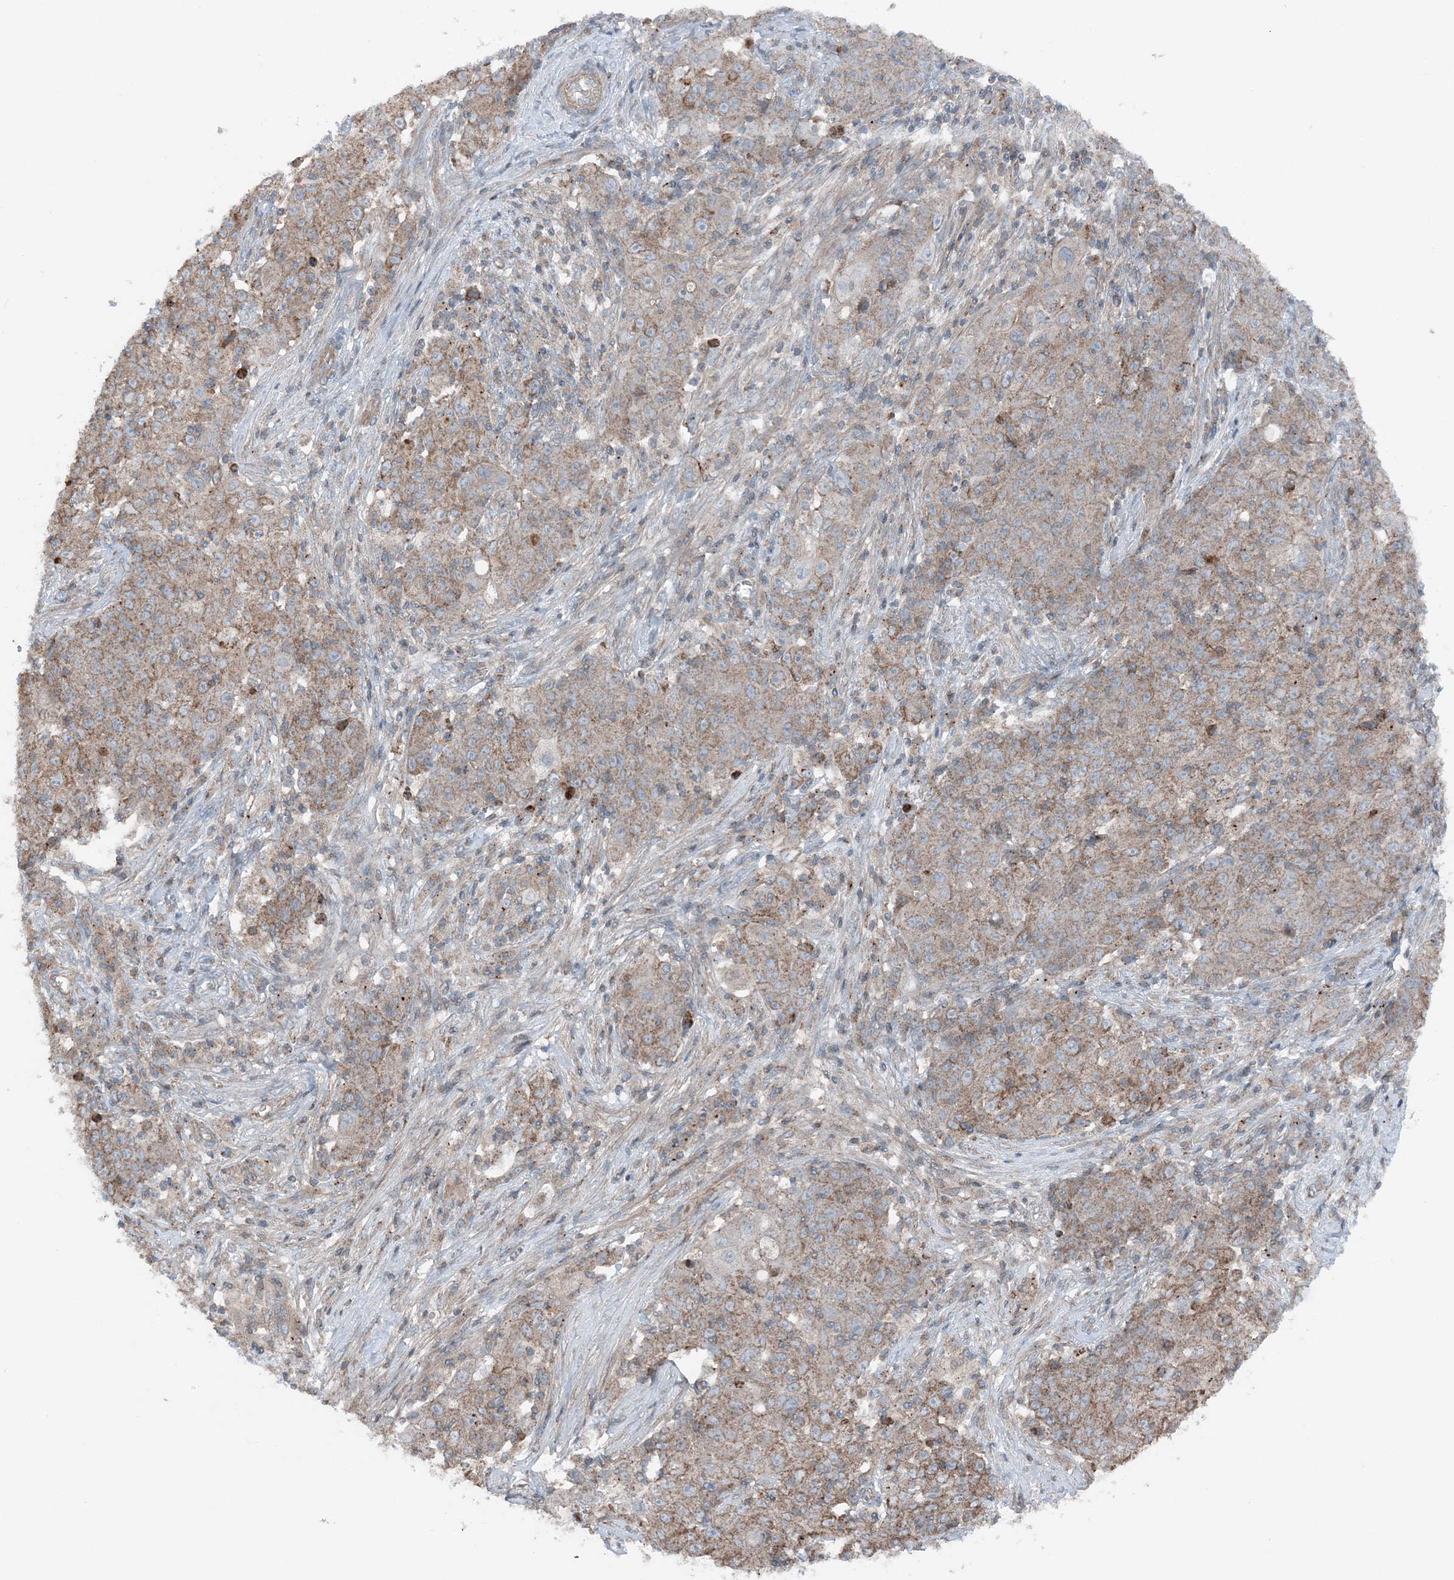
{"staining": {"intensity": "moderate", "quantity": ">75%", "location": "cytoplasmic/membranous"}, "tissue": "ovarian cancer", "cell_type": "Tumor cells", "image_type": "cancer", "snomed": [{"axis": "morphology", "description": "Carcinoma, endometroid"}, {"axis": "topography", "description": "Ovary"}], "caption": "About >75% of tumor cells in ovarian cancer show moderate cytoplasmic/membranous protein positivity as visualized by brown immunohistochemical staining.", "gene": "KY", "patient": {"sex": "female", "age": 42}}